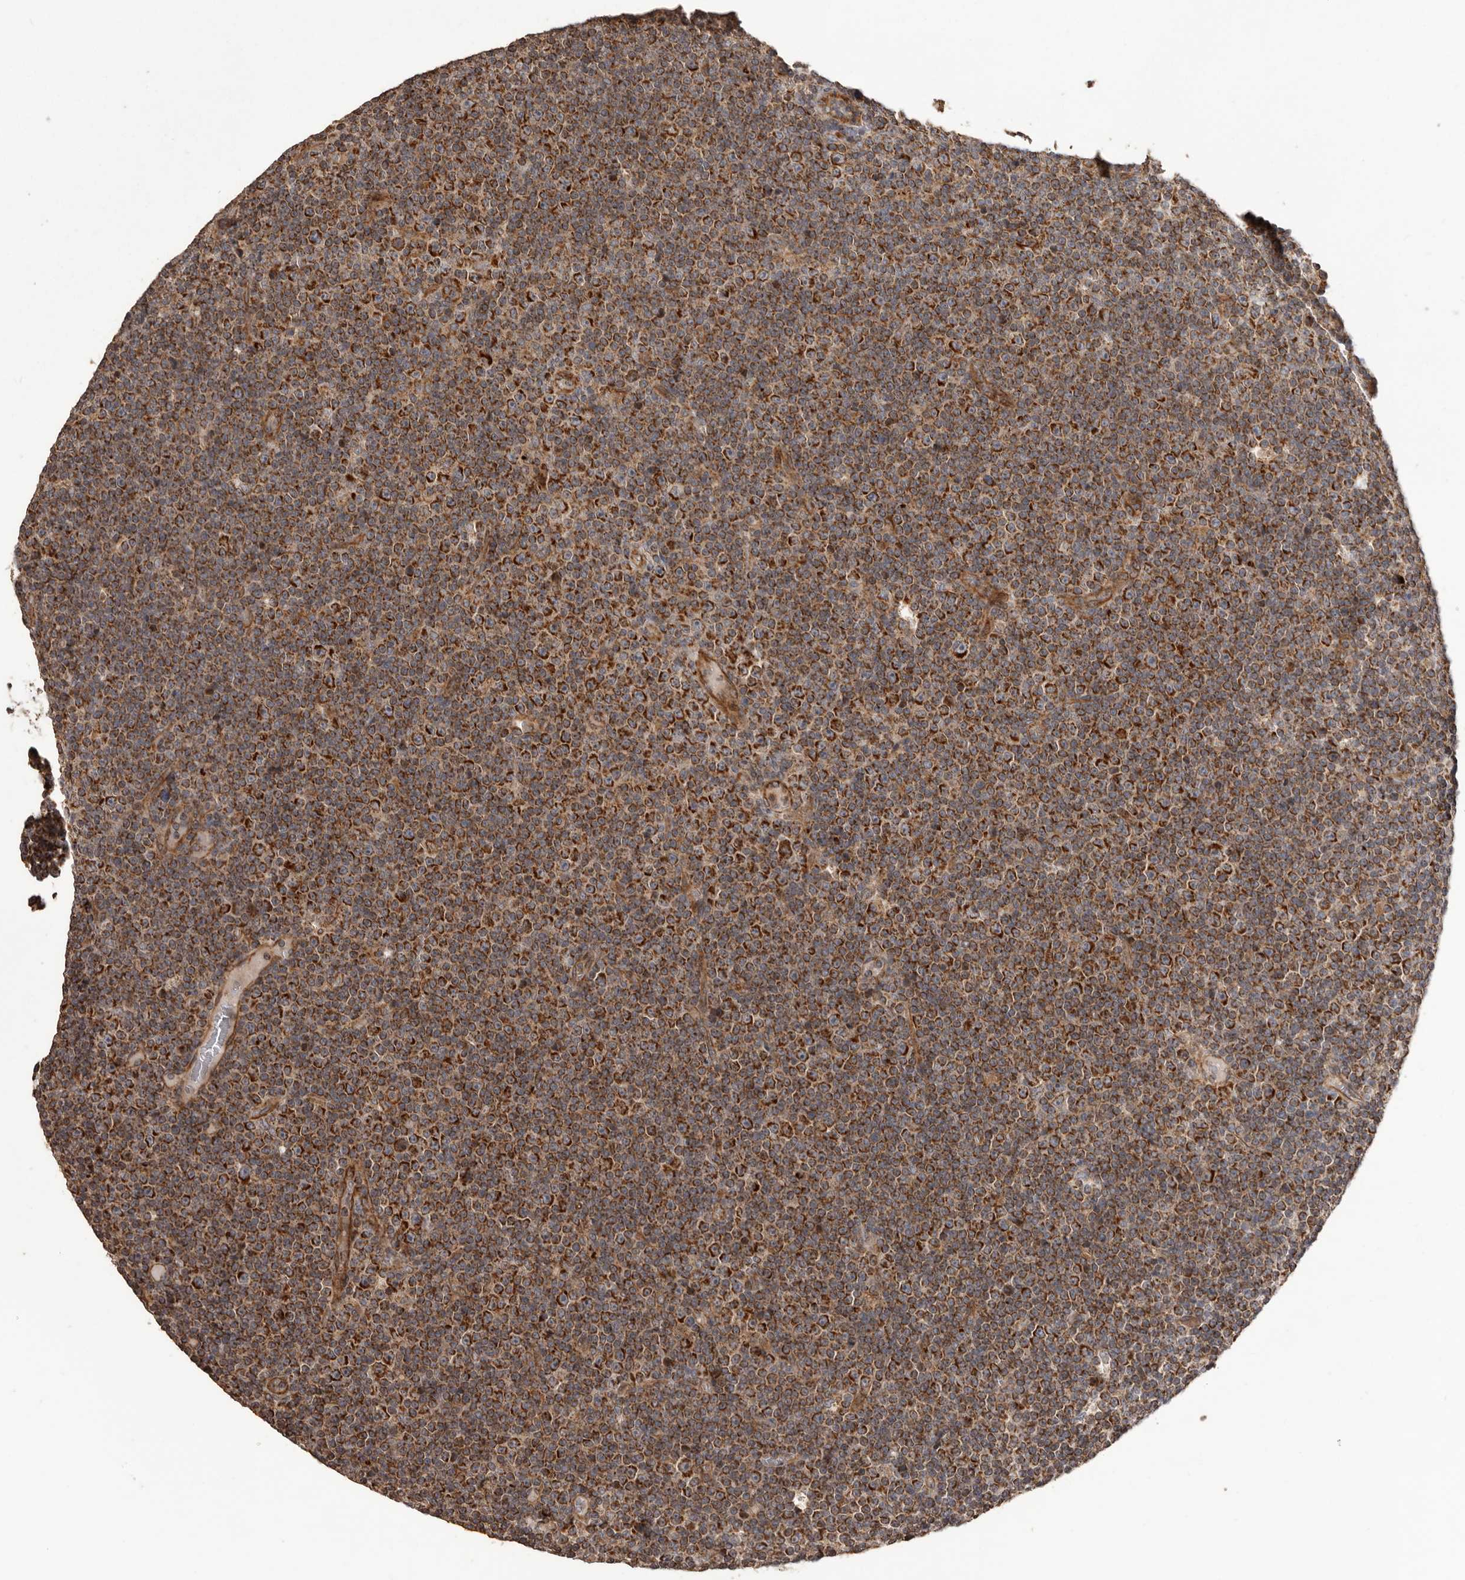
{"staining": {"intensity": "strong", "quantity": ">75%", "location": "cytoplasmic/membranous"}, "tissue": "lymphoma", "cell_type": "Tumor cells", "image_type": "cancer", "snomed": [{"axis": "morphology", "description": "Malignant lymphoma, non-Hodgkin's type, Low grade"}, {"axis": "topography", "description": "Lymph node"}], "caption": "Tumor cells show high levels of strong cytoplasmic/membranous positivity in approximately >75% of cells in human low-grade malignant lymphoma, non-Hodgkin's type.", "gene": "QRSL1", "patient": {"sex": "female", "age": 67}}